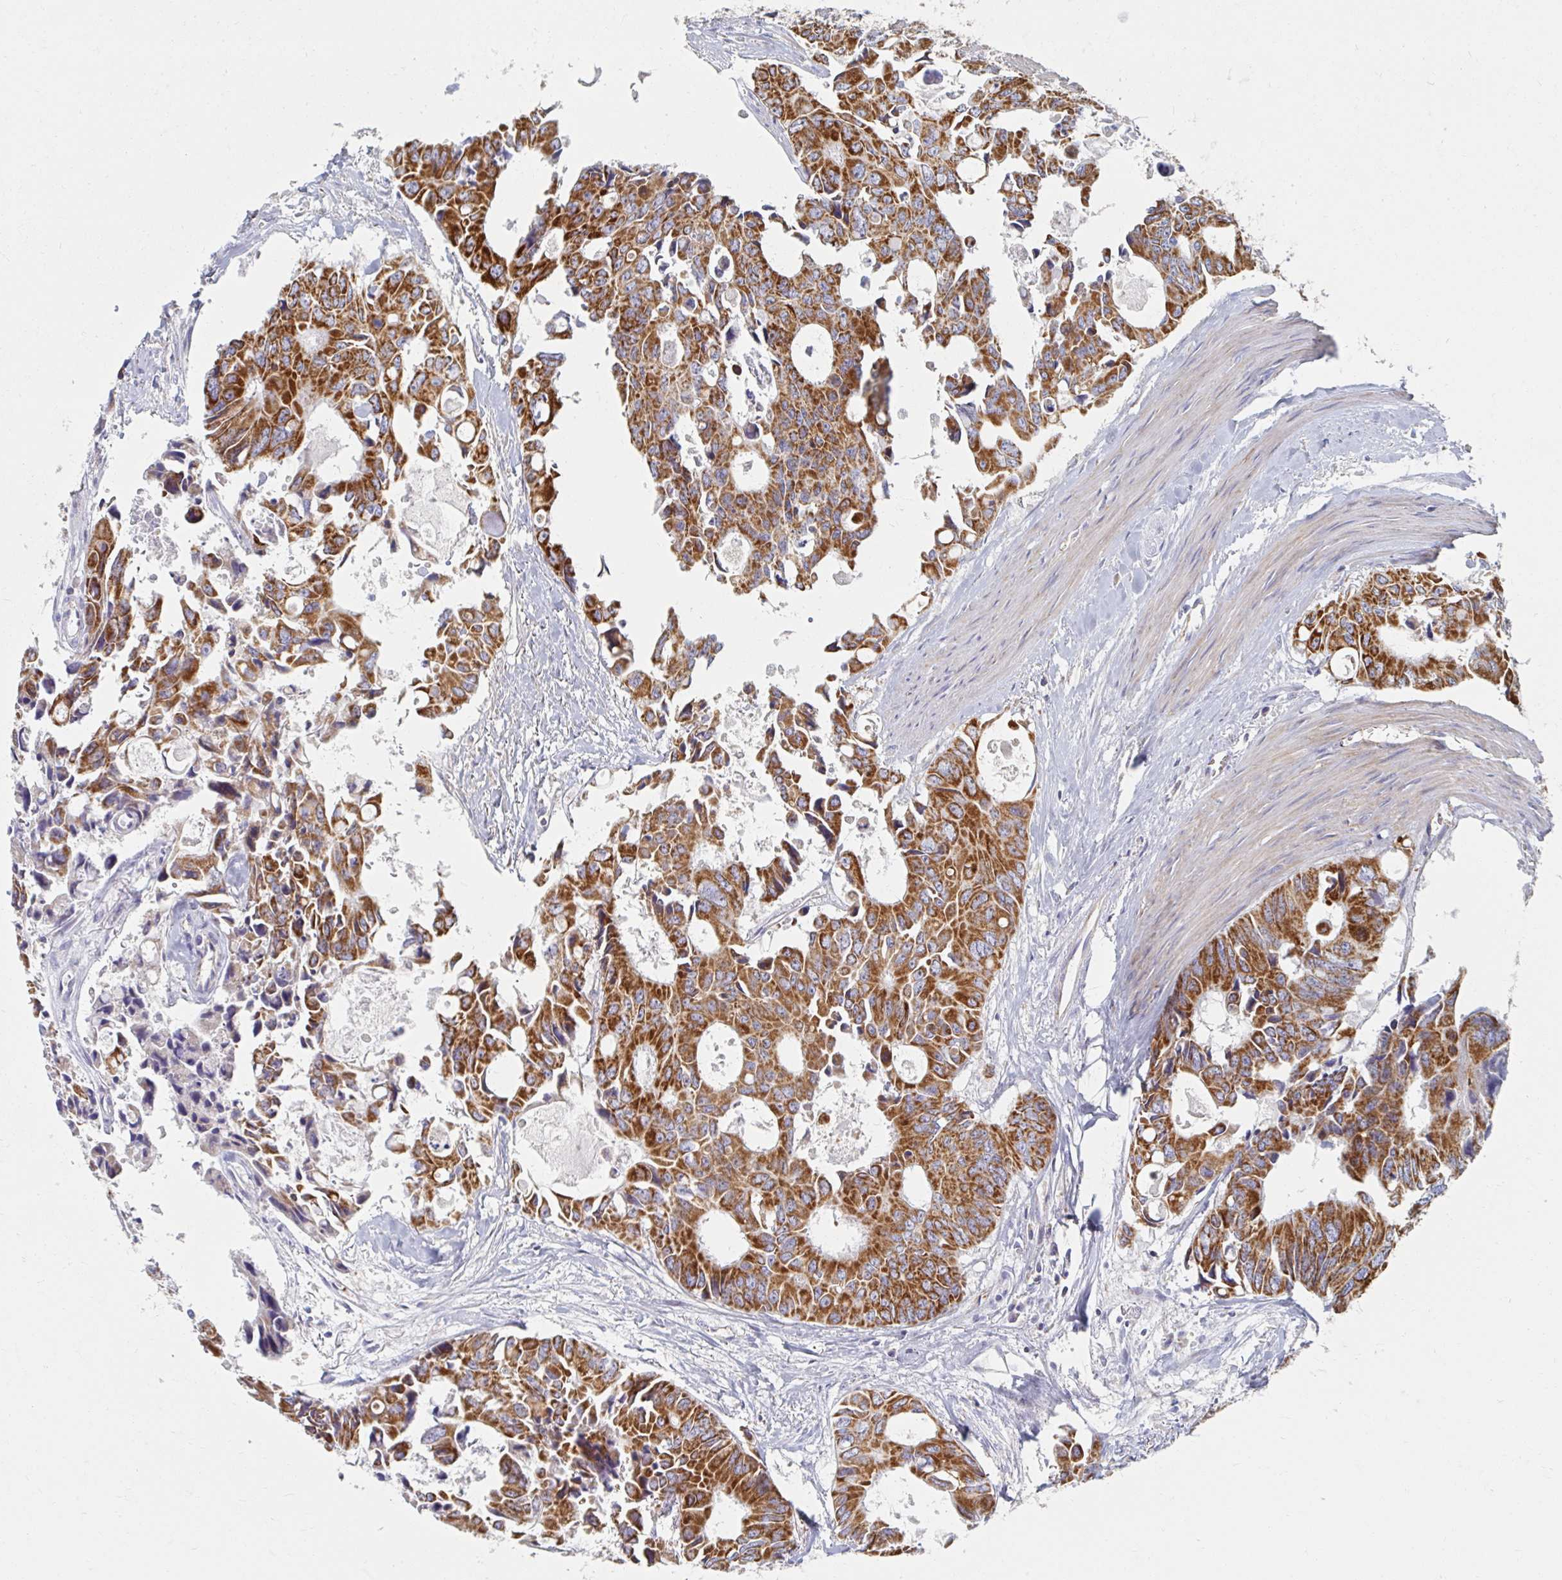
{"staining": {"intensity": "strong", "quantity": ">75%", "location": "cytoplasmic/membranous"}, "tissue": "colorectal cancer", "cell_type": "Tumor cells", "image_type": "cancer", "snomed": [{"axis": "morphology", "description": "Adenocarcinoma, NOS"}, {"axis": "topography", "description": "Rectum"}], "caption": "A high-resolution micrograph shows immunohistochemistry (IHC) staining of colorectal cancer (adenocarcinoma), which displays strong cytoplasmic/membranous positivity in about >75% of tumor cells. The protein is shown in brown color, while the nuclei are stained blue.", "gene": "MAVS", "patient": {"sex": "male", "age": 76}}